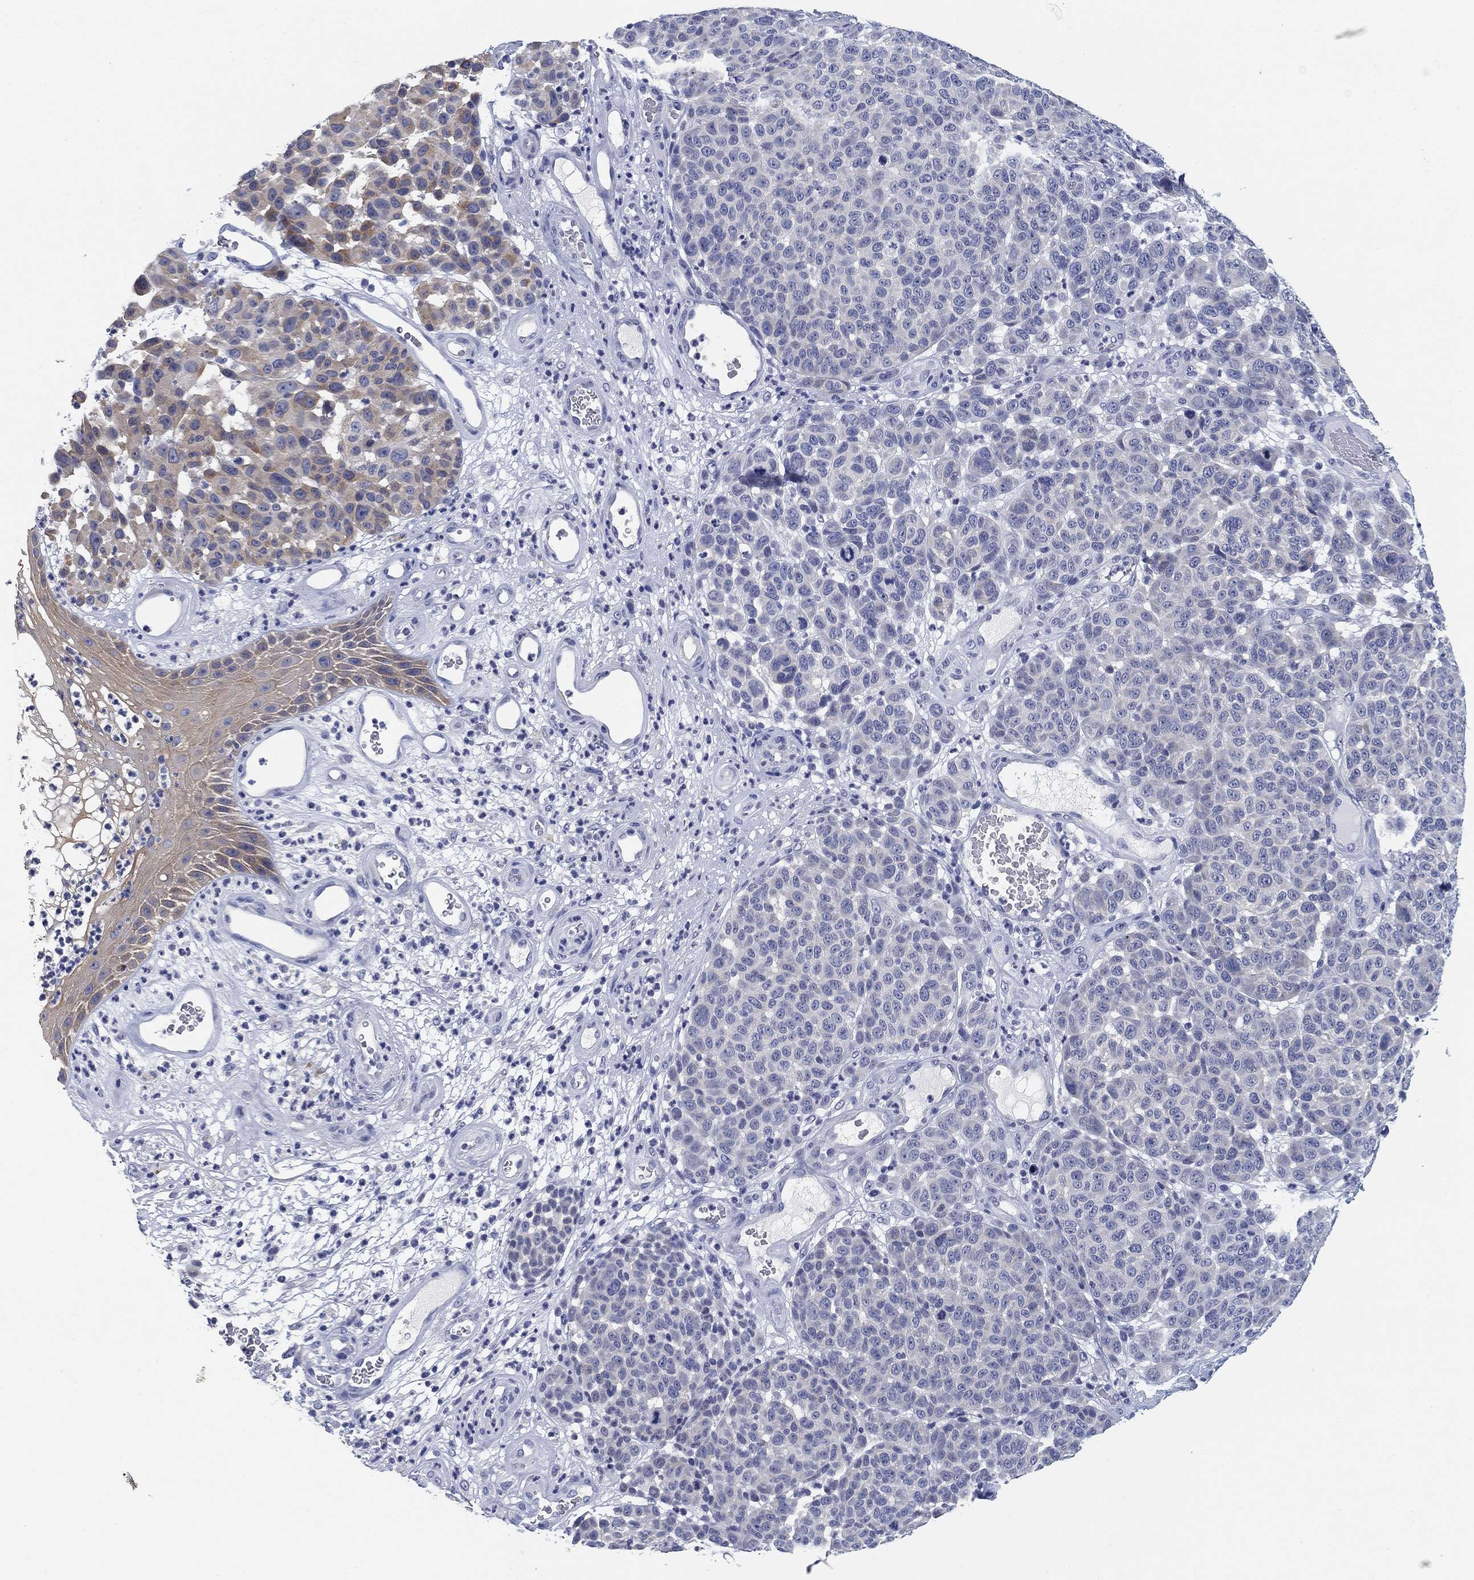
{"staining": {"intensity": "moderate", "quantity": "<25%", "location": "cytoplasmic/membranous"}, "tissue": "melanoma", "cell_type": "Tumor cells", "image_type": "cancer", "snomed": [{"axis": "morphology", "description": "Malignant melanoma, NOS"}, {"axis": "topography", "description": "Skin"}], "caption": "Moderate cytoplasmic/membranous expression is appreciated in about <25% of tumor cells in melanoma.", "gene": "CLUL1", "patient": {"sex": "male", "age": 59}}